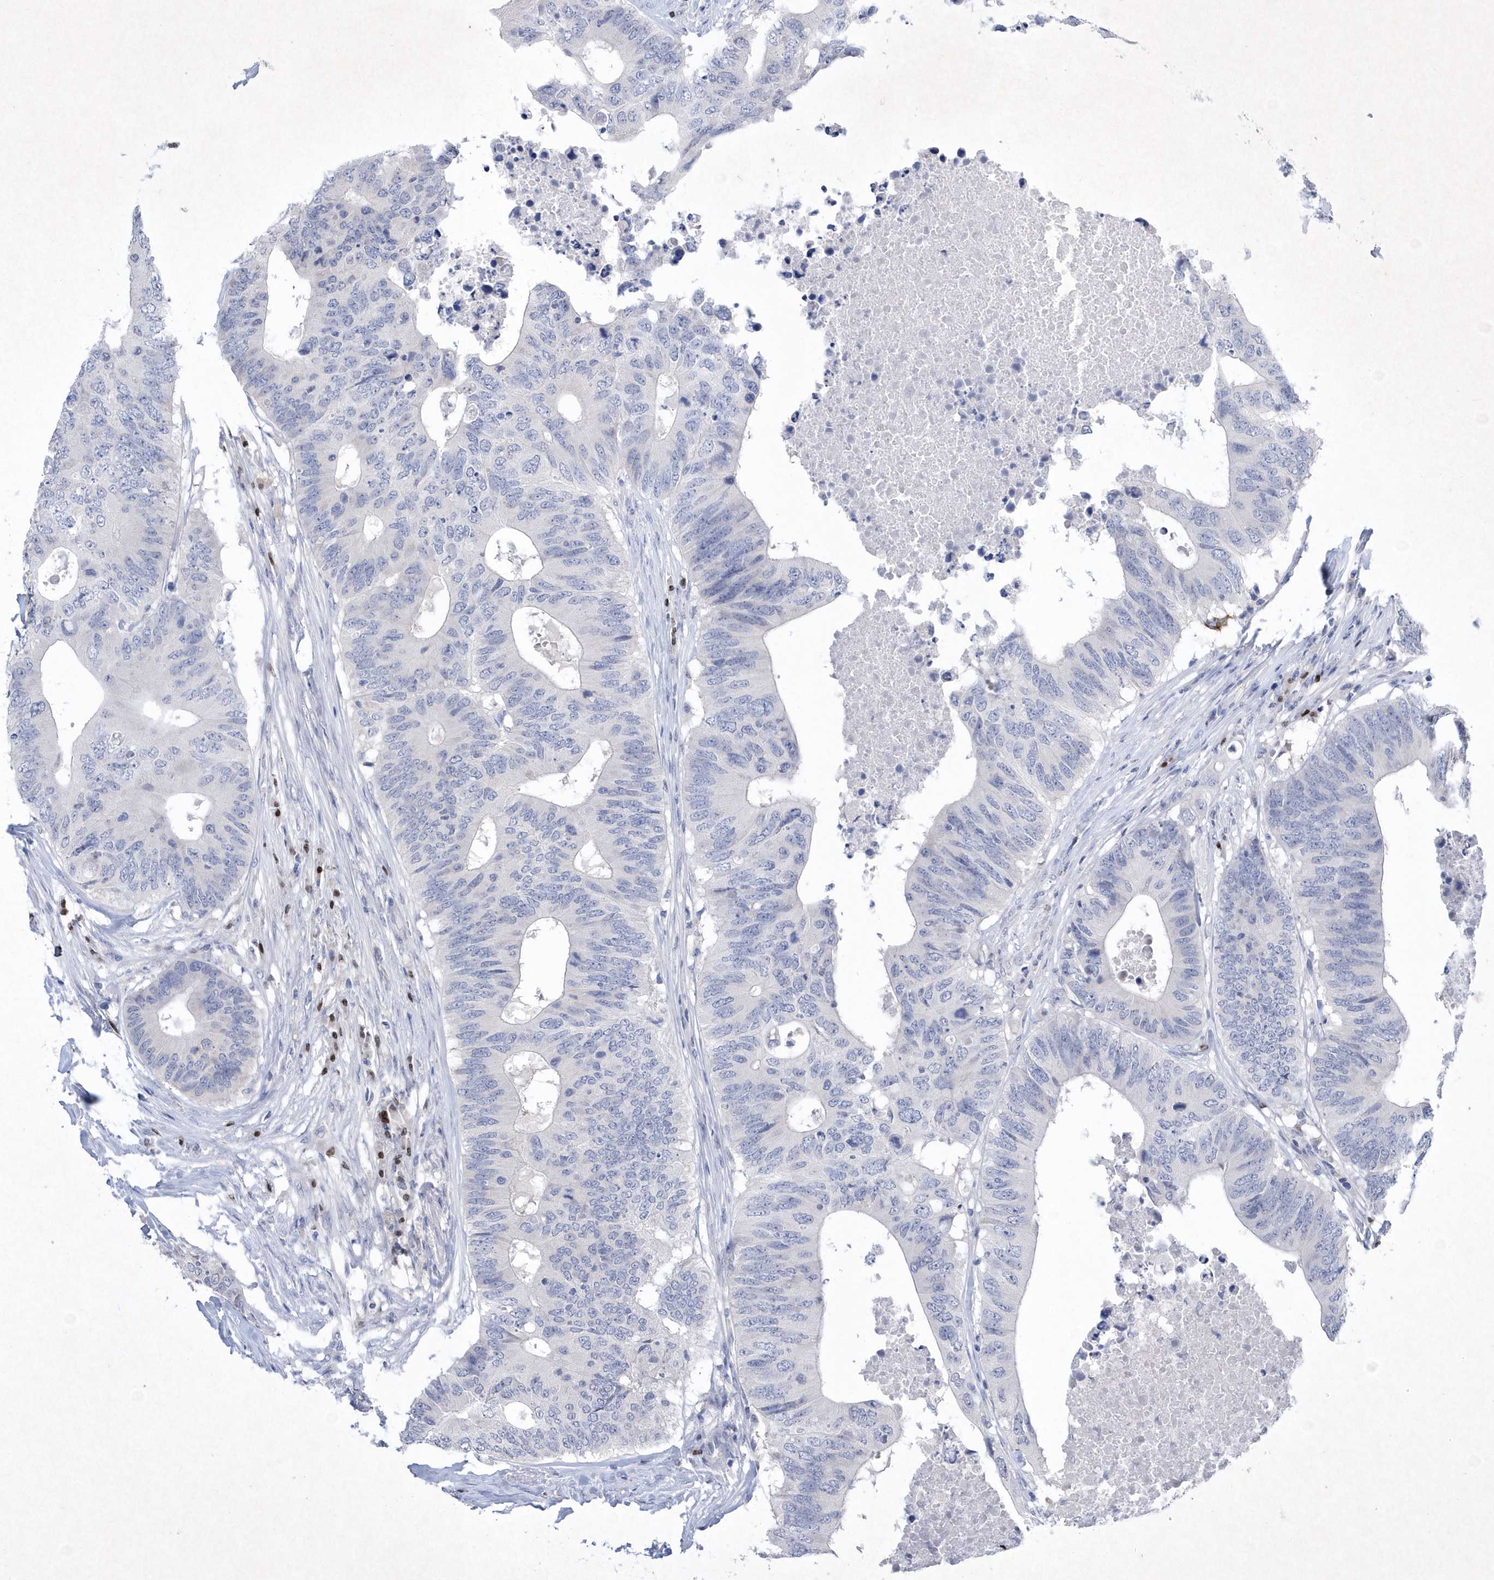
{"staining": {"intensity": "negative", "quantity": "none", "location": "none"}, "tissue": "colorectal cancer", "cell_type": "Tumor cells", "image_type": "cancer", "snomed": [{"axis": "morphology", "description": "Adenocarcinoma, NOS"}, {"axis": "topography", "description": "Colon"}], "caption": "An immunohistochemistry (IHC) photomicrograph of colorectal adenocarcinoma is shown. There is no staining in tumor cells of colorectal adenocarcinoma.", "gene": "BHLHA15", "patient": {"sex": "male", "age": 71}}